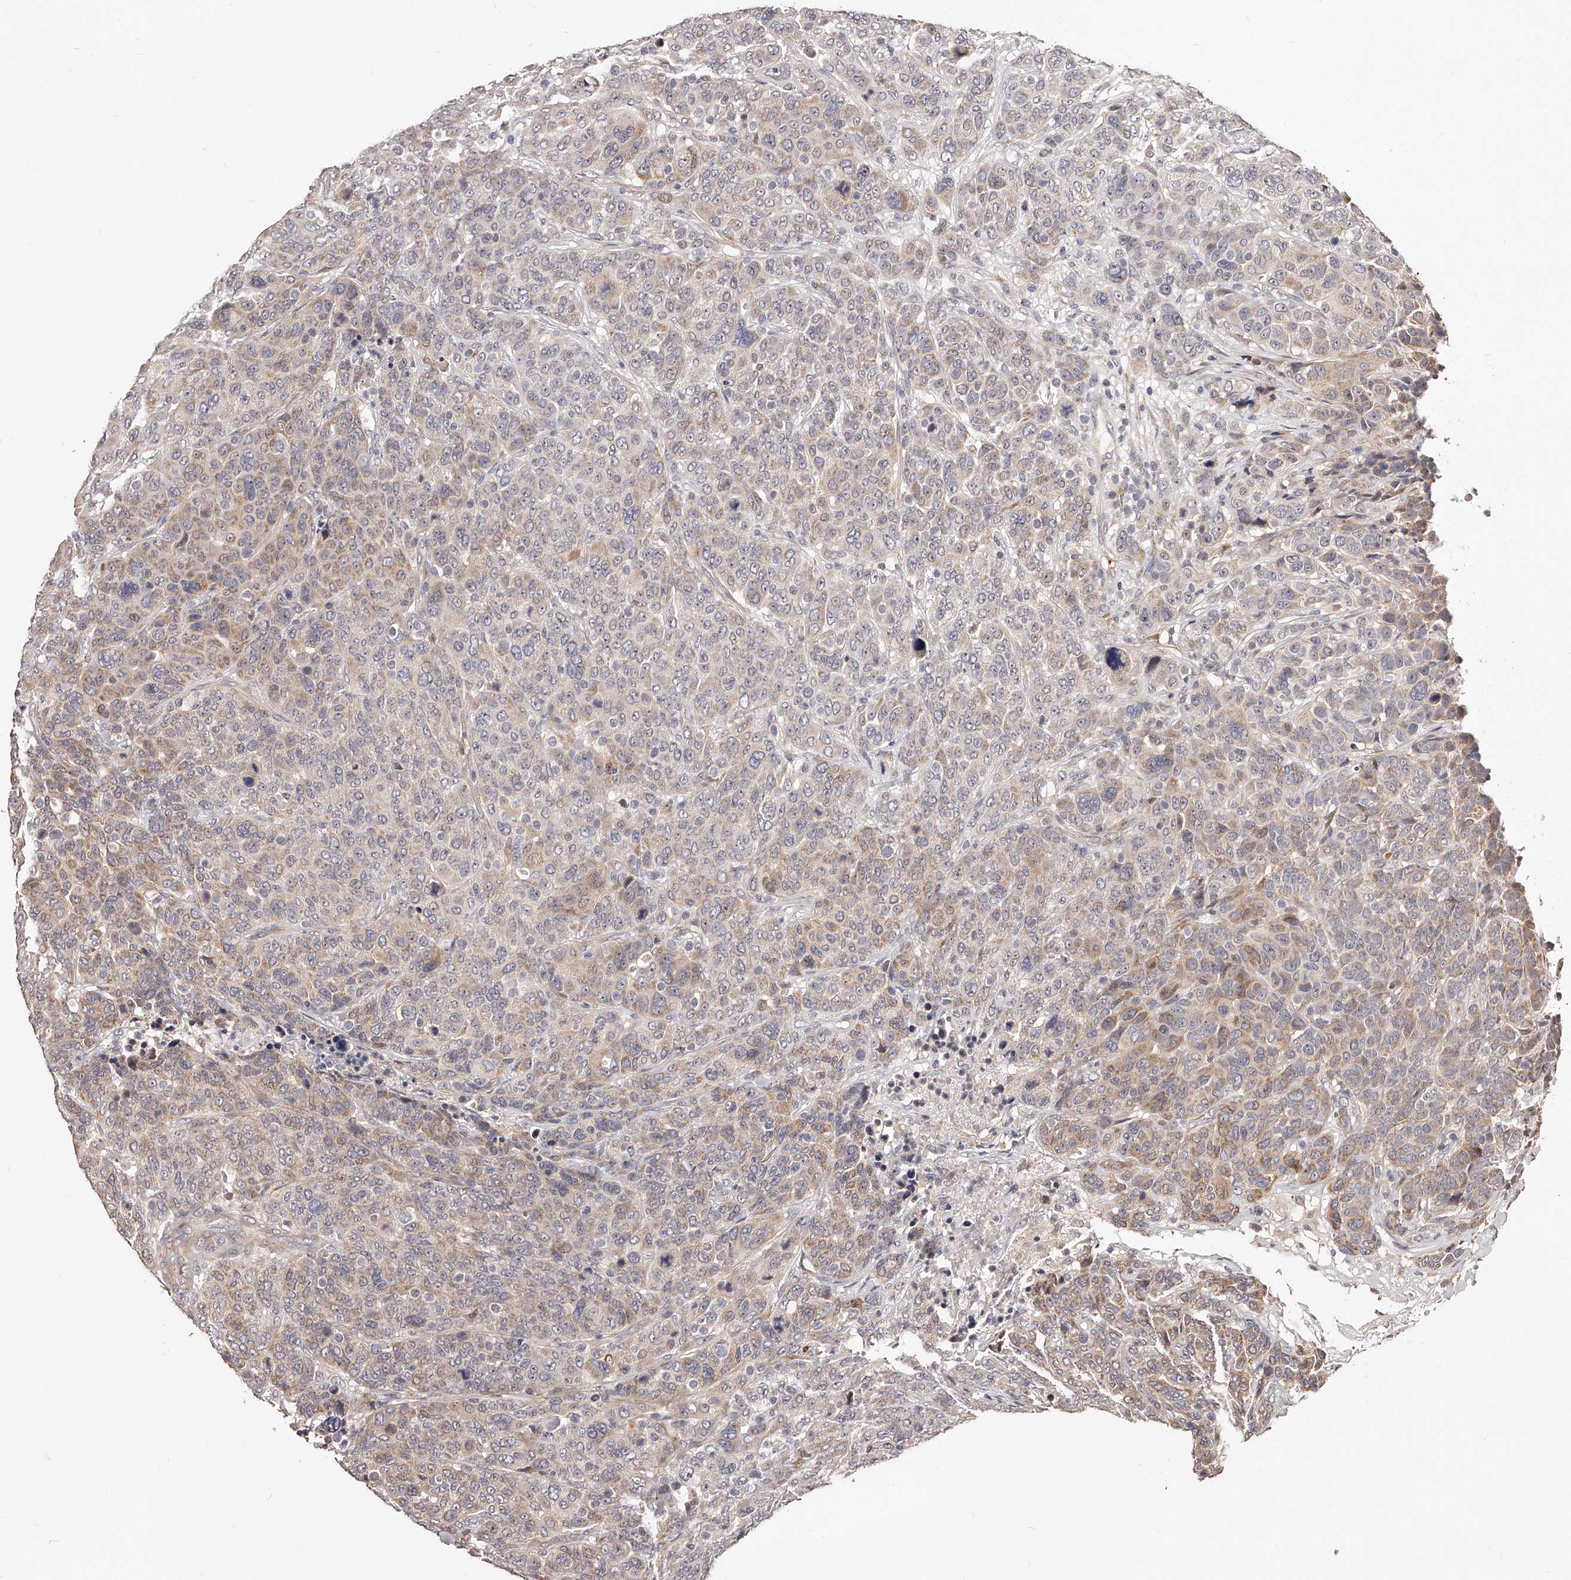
{"staining": {"intensity": "weak", "quantity": "25%-75%", "location": "cytoplasmic/membranous"}, "tissue": "breast cancer", "cell_type": "Tumor cells", "image_type": "cancer", "snomed": [{"axis": "morphology", "description": "Duct carcinoma"}, {"axis": "topography", "description": "Breast"}], "caption": "Approximately 25%-75% of tumor cells in human infiltrating ductal carcinoma (breast) reveal weak cytoplasmic/membranous protein expression as visualized by brown immunohistochemical staining.", "gene": "ZNF502", "patient": {"sex": "female", "age": 37}}